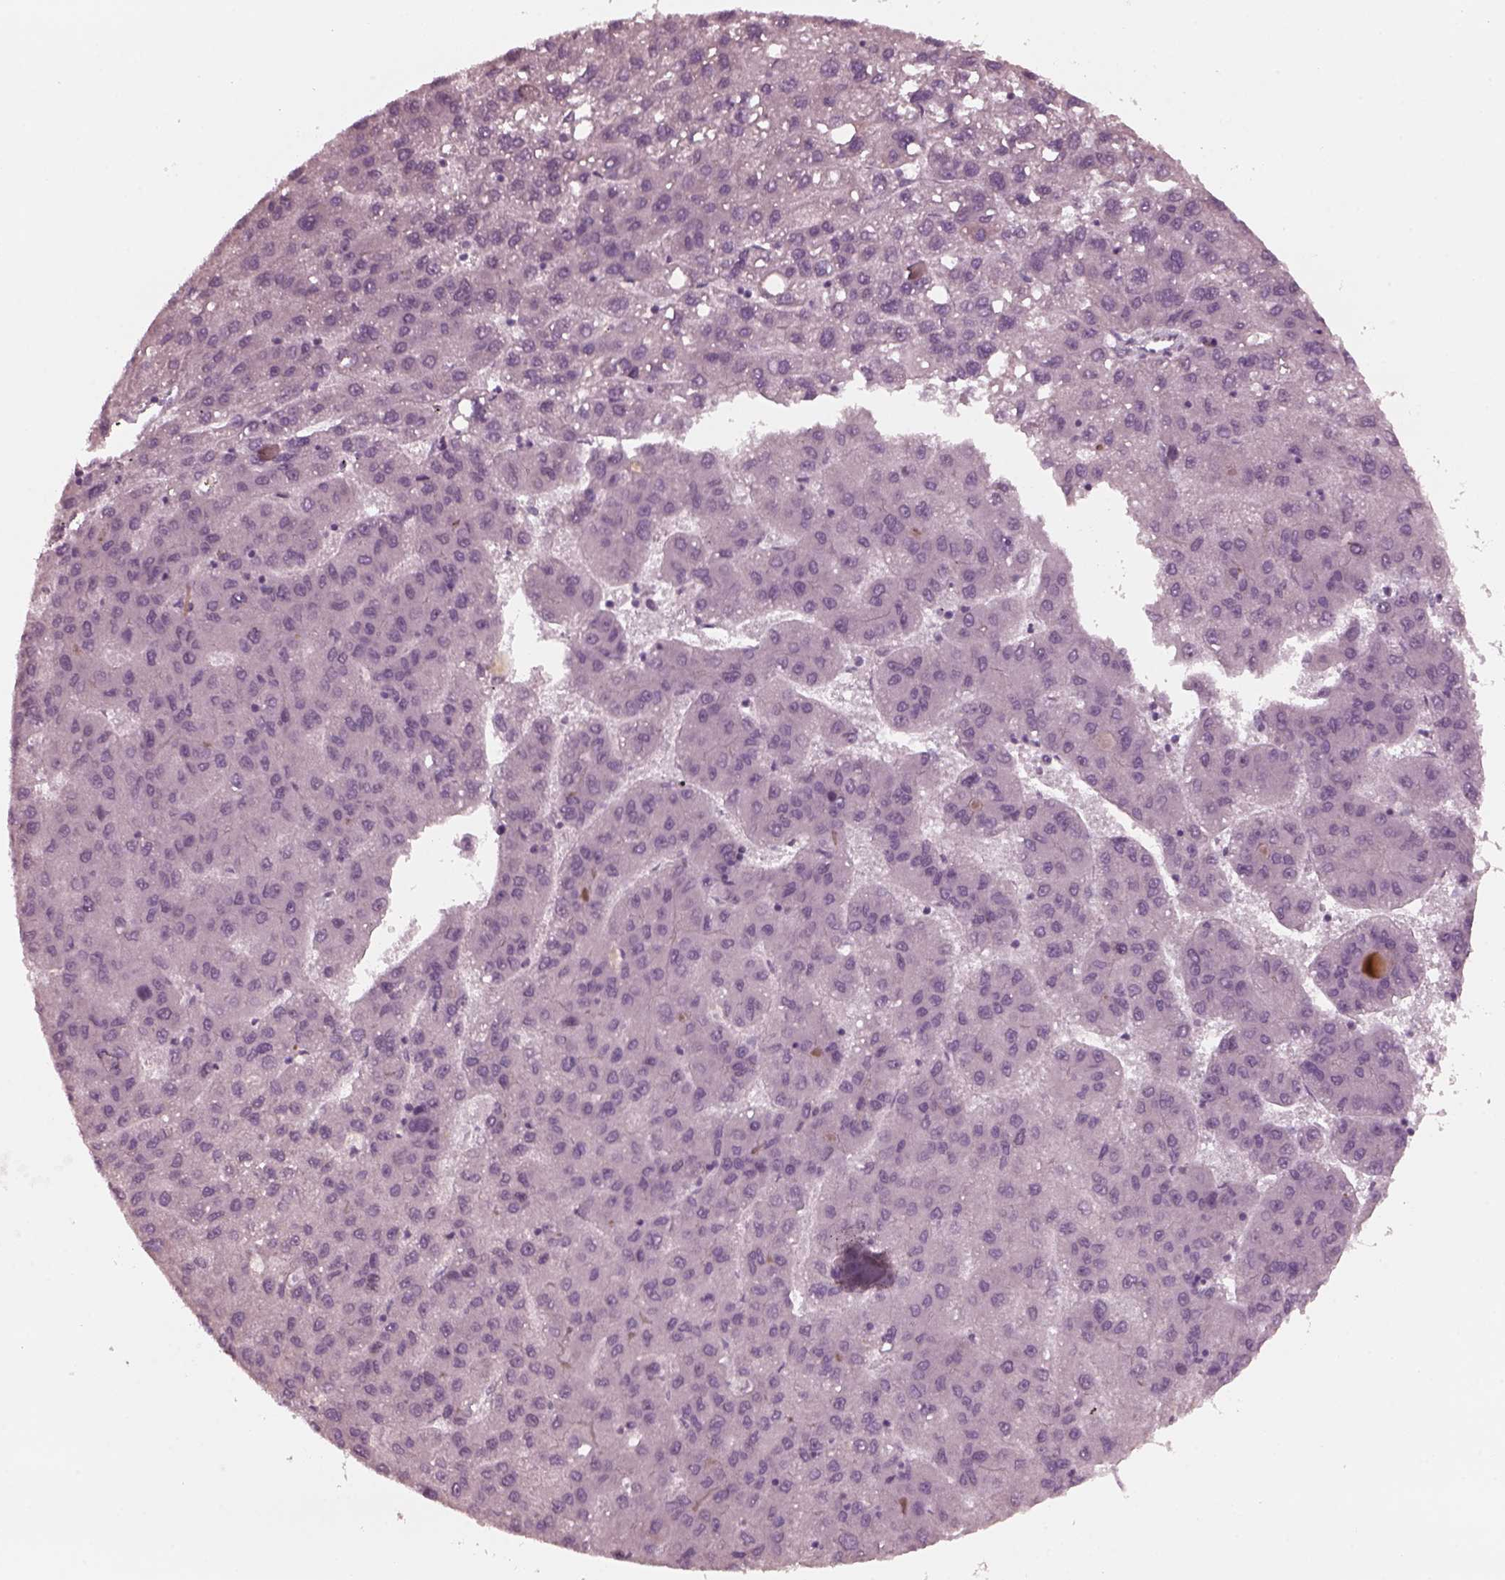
{"staining": {"intensity": "negative", "quantity": "none", "location": "none"}, "tissue": "liver cancer", "cell_type": "Tumor cells", "image_type": "cancer", "snomed": [{"axis": "morphology", "description": "Carcinoma, Hepatocellular, NOS"}, {"axis": "topography", "description": "Liver"}], "caption": "Immunohistochemistry micrograph of neoplastic tissue: hepatocellular carcinoma (liver) stained with DAB (3,3'-diaminobenzidine) exhibits no significant protein positivity in tumor cells.", "gene": "SAXO1", "patient": {"sex": "female", "age": 82}}